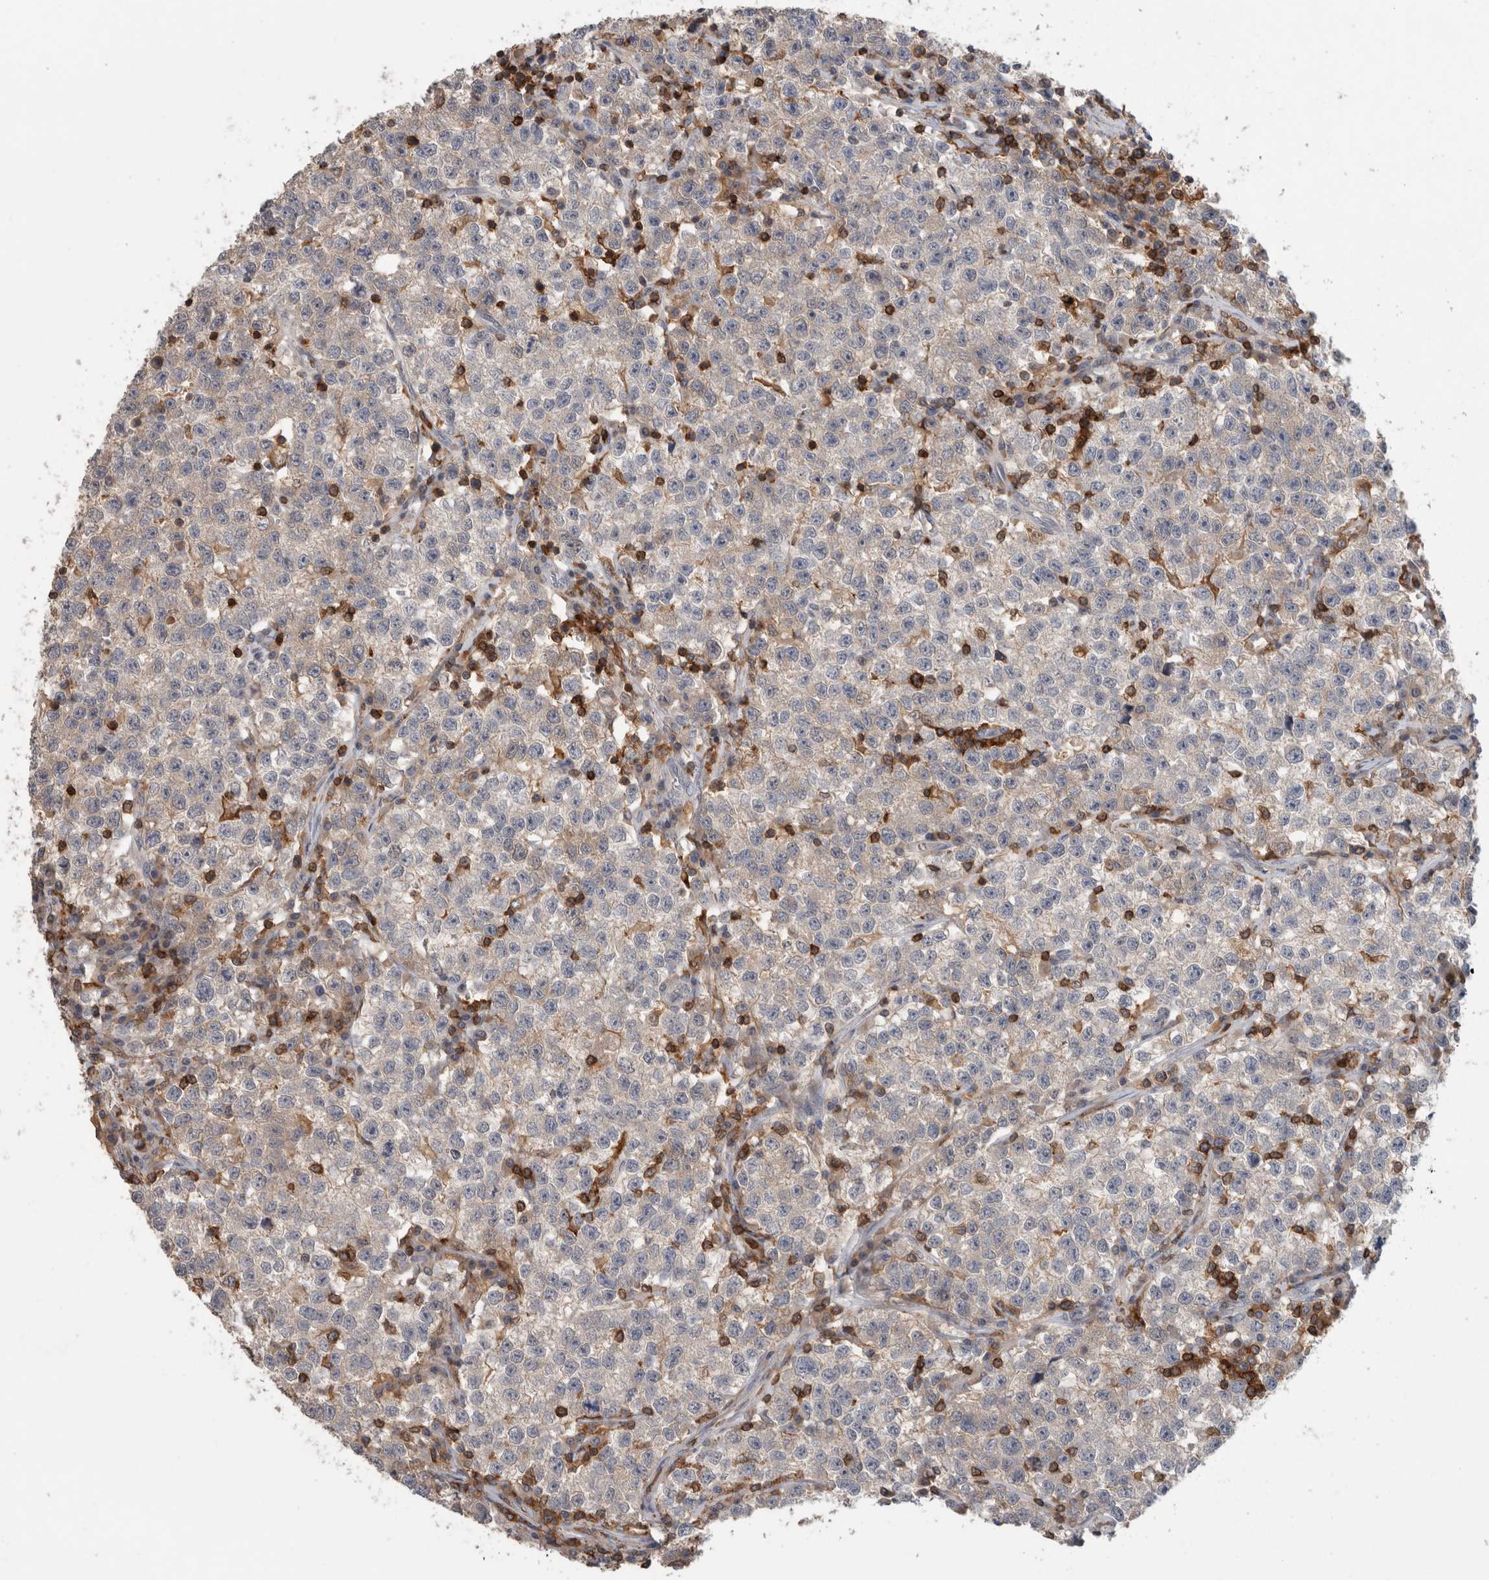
{"staining": {"intensity": "negative", "quantity": "none", "location": "none"}, "tissue": "testis cancer", "cell_type": "Tumor cells", "image_type": "cancer", "snomed": [{"axis": "morphology", "description": "Seminoma, NOS"}, {"axis": "topography", "description": "Testis"}], "caption": "Tumor cells are negative for protein expression in human seminoma (testis).", "gene": "GFRA2", "patient": {"sex": "male", "age": 22}}